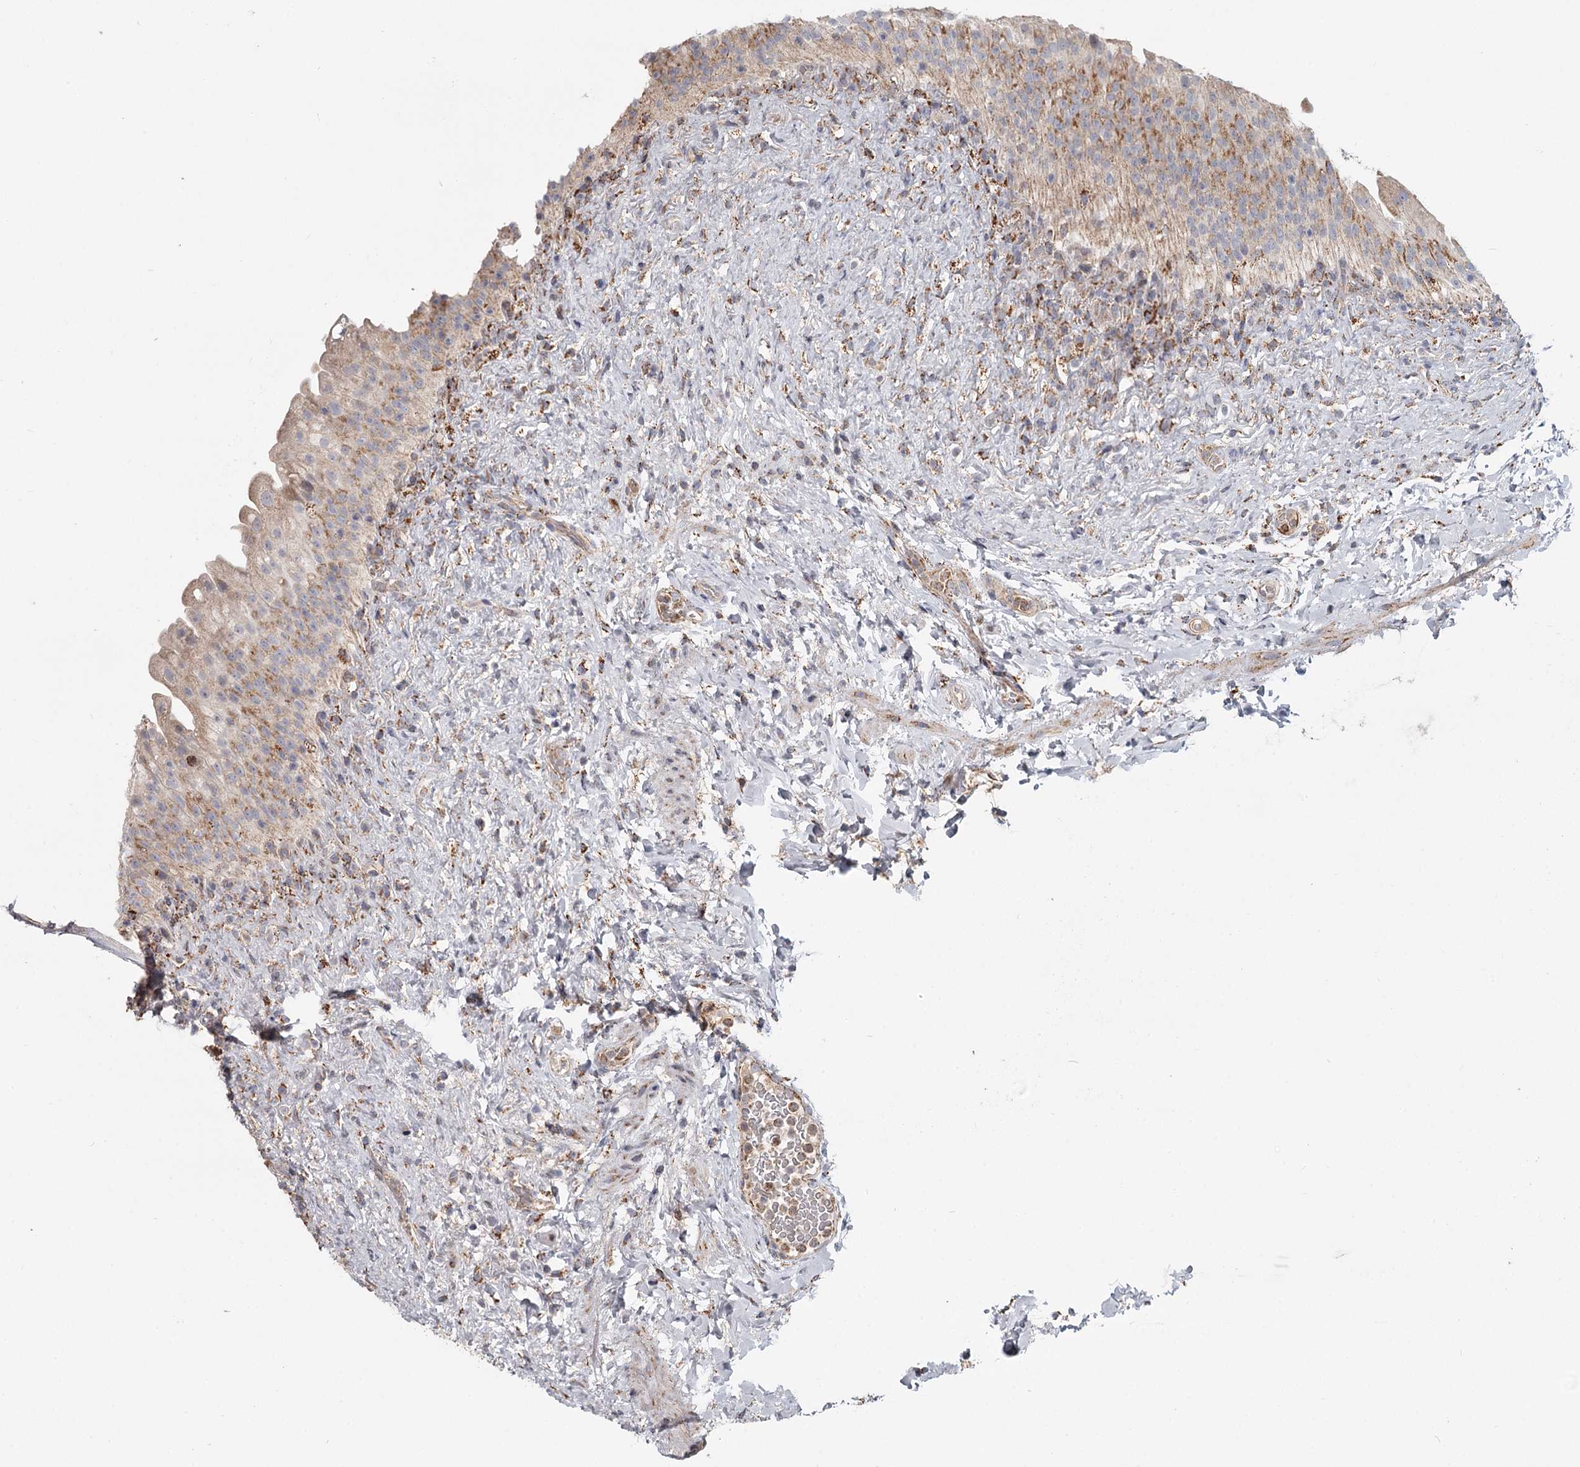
{"staining": {"intensity": "moderate", "quantity": "25%-75%", "location": "cytoplasmic/membranous"}, "tissue": "urinary bladder", "cell_type": "Urothelial cells", "image_type": "normal", "snomed": [{"axis": "morphology", "description": "Normal tissue, NOS"}, {"axis": "topography", "description": "Urinary bladder"}], "caption": "Benign urinary bladder displays moderate cytoplasmic/membranous positivity in about 25%-75% of urothelial cells.", "gene": "CDC123", "patient": {"sex": "female", "age": 27}}